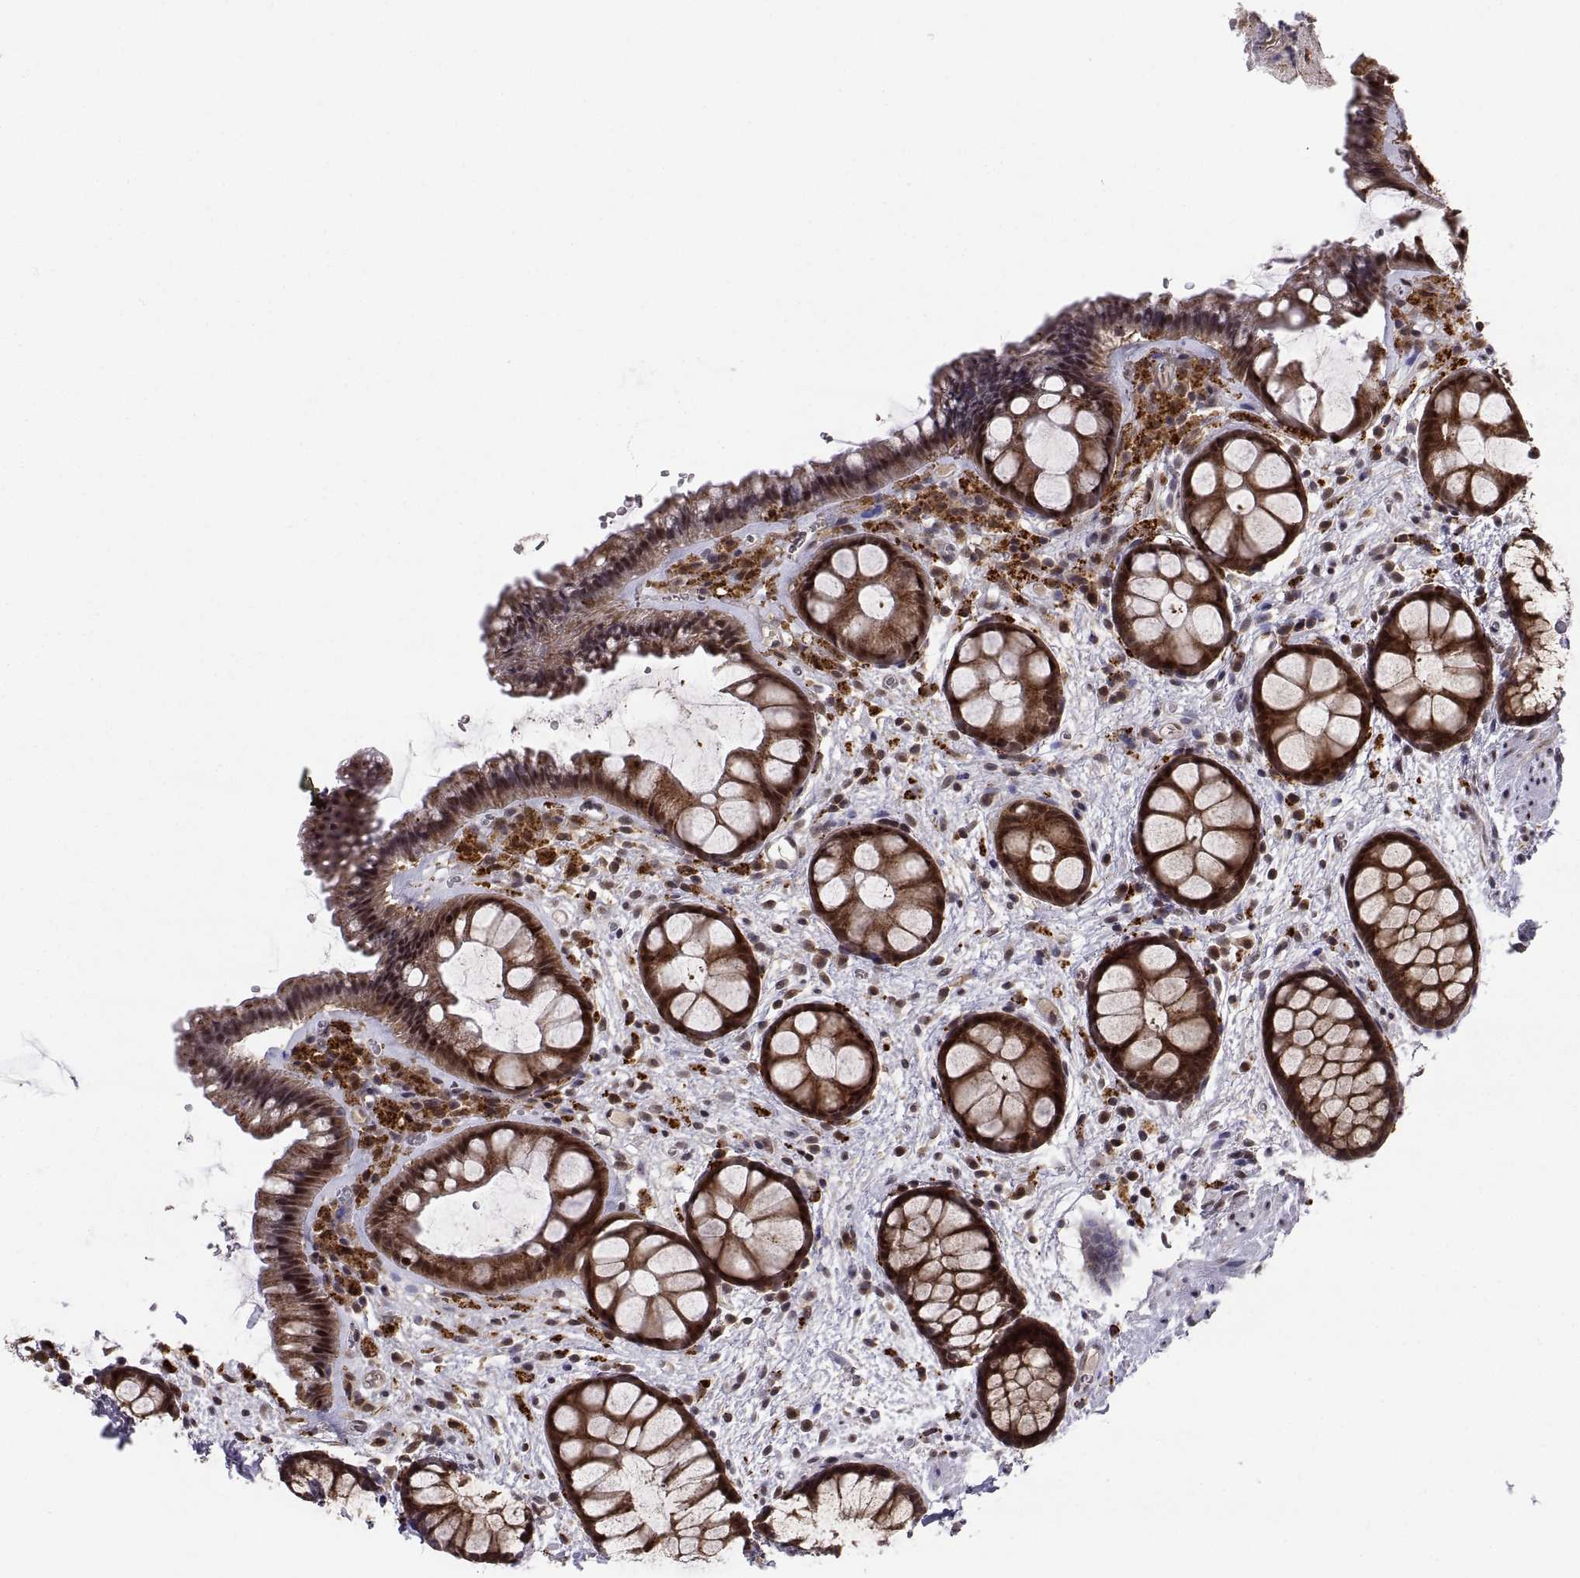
{"staining": {"intensity": "strong", "quantity": ">75%", "location": "cytoplasmic/membranous"}, "tissue": "rectum", "cell_type": "Glandular cells", "image_type": "normal", "snomed": [{"axis": "morphology", "description": "Normal tissue, NOS"}, {"axis": "topography", "description": "Rectum"}], "caption": "Protein staining of normal rectum exhibits strong cytoplasmic/membranous staining in about >75% of glandular cells. (brown staining indicates protein expression, while blue staining denotes nuclei).", "gene": "PSMC2", "patient": {"sex": "female", "age": 62}}